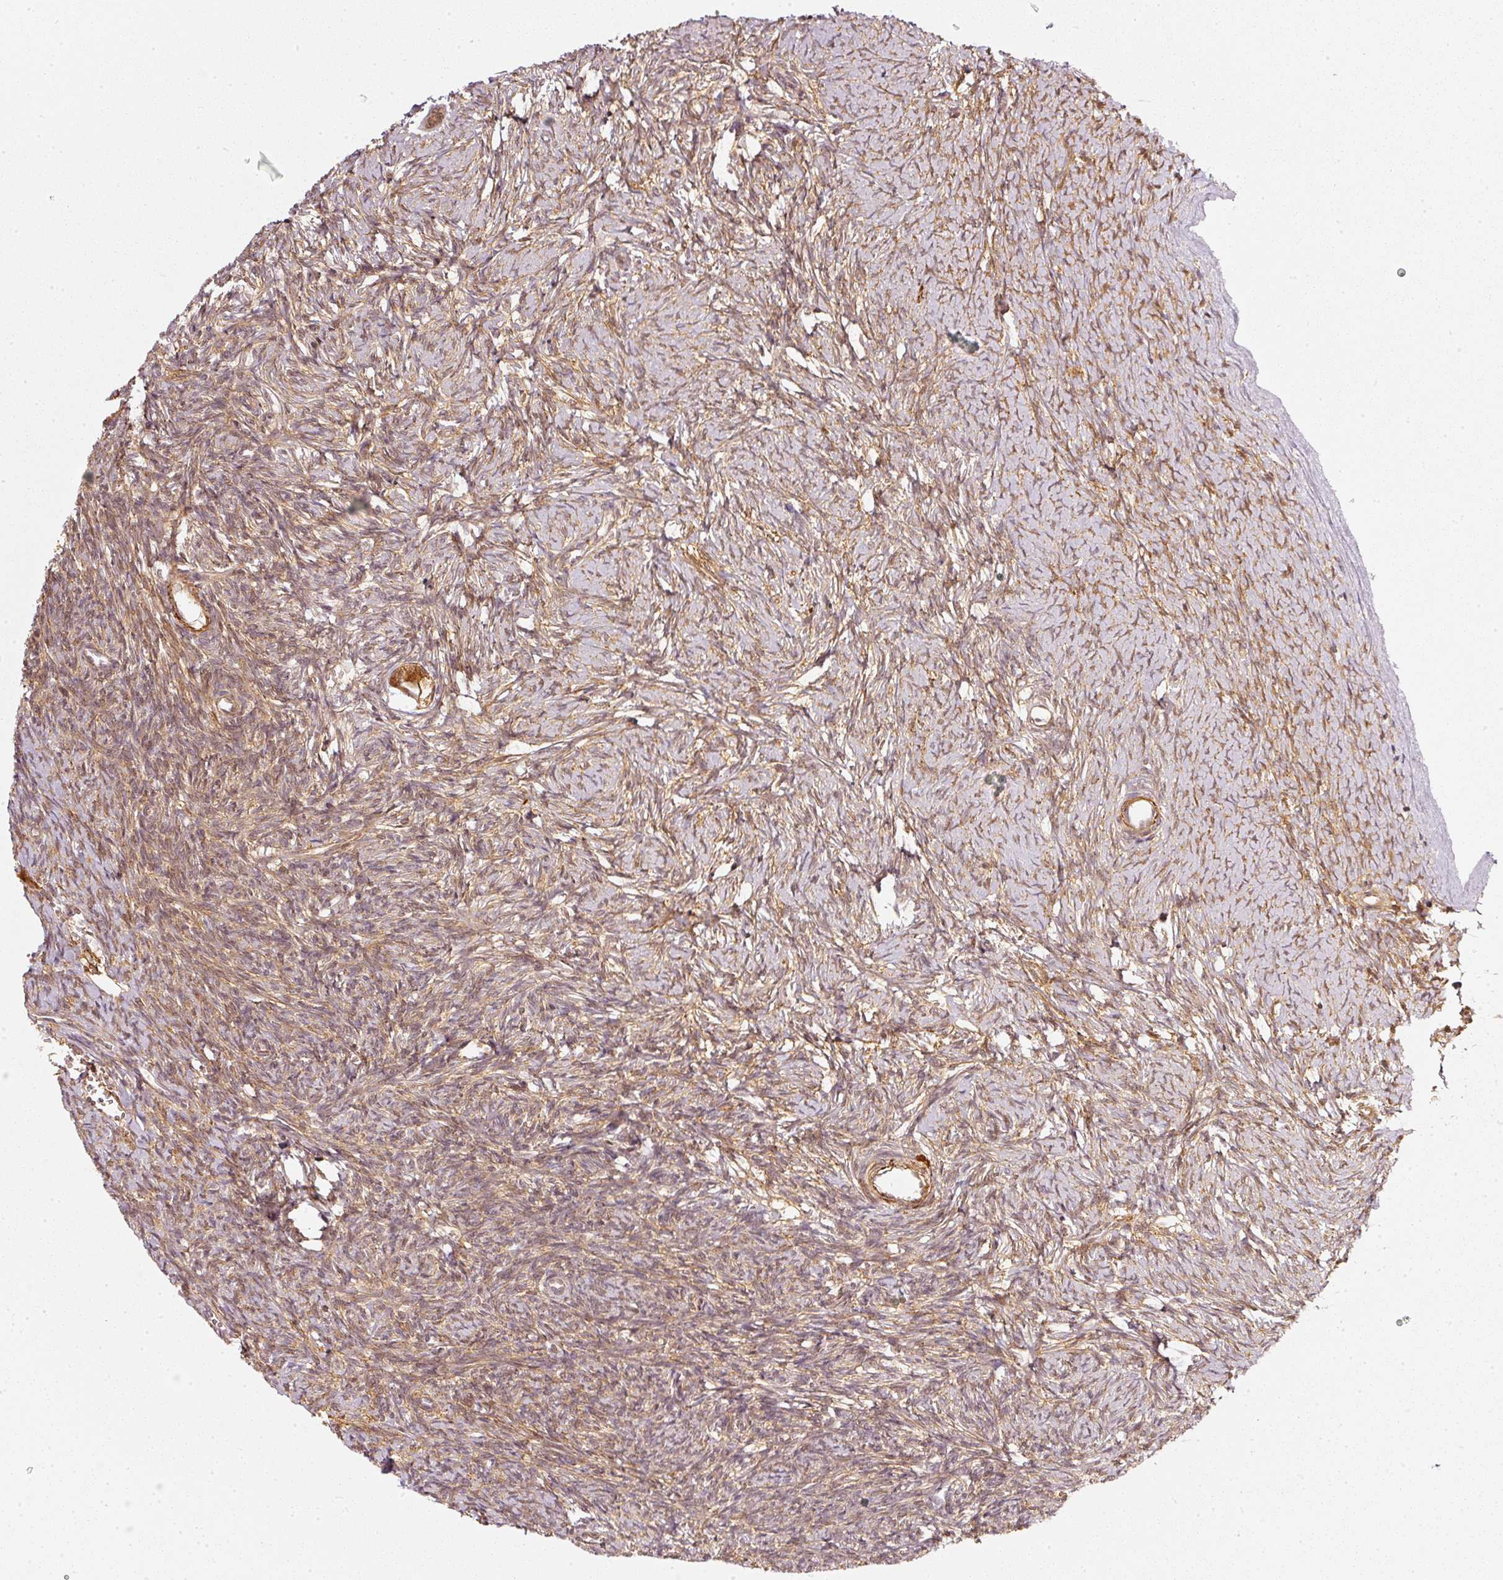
{"staining": {"intensity": "moderate", "quantity": ">75%", "location": "cytoplasmic/membranous"}, "tissue": "ovary", "cell_type": "Follicle cells", "image_type": "normal", "snomed": [{"axis": "morphology", "description": "Normal tissue, NOS"}, {"axis": "topography", "description": "Ovary"}], "caption": "Moderate cytoplasmic/membranous expression for a protein is identified in about >75% of follicle cells of normal ovary using immunohistochemistry.", "gene": "PSMD1", "patient": {"sex": "female", "age": 39}}